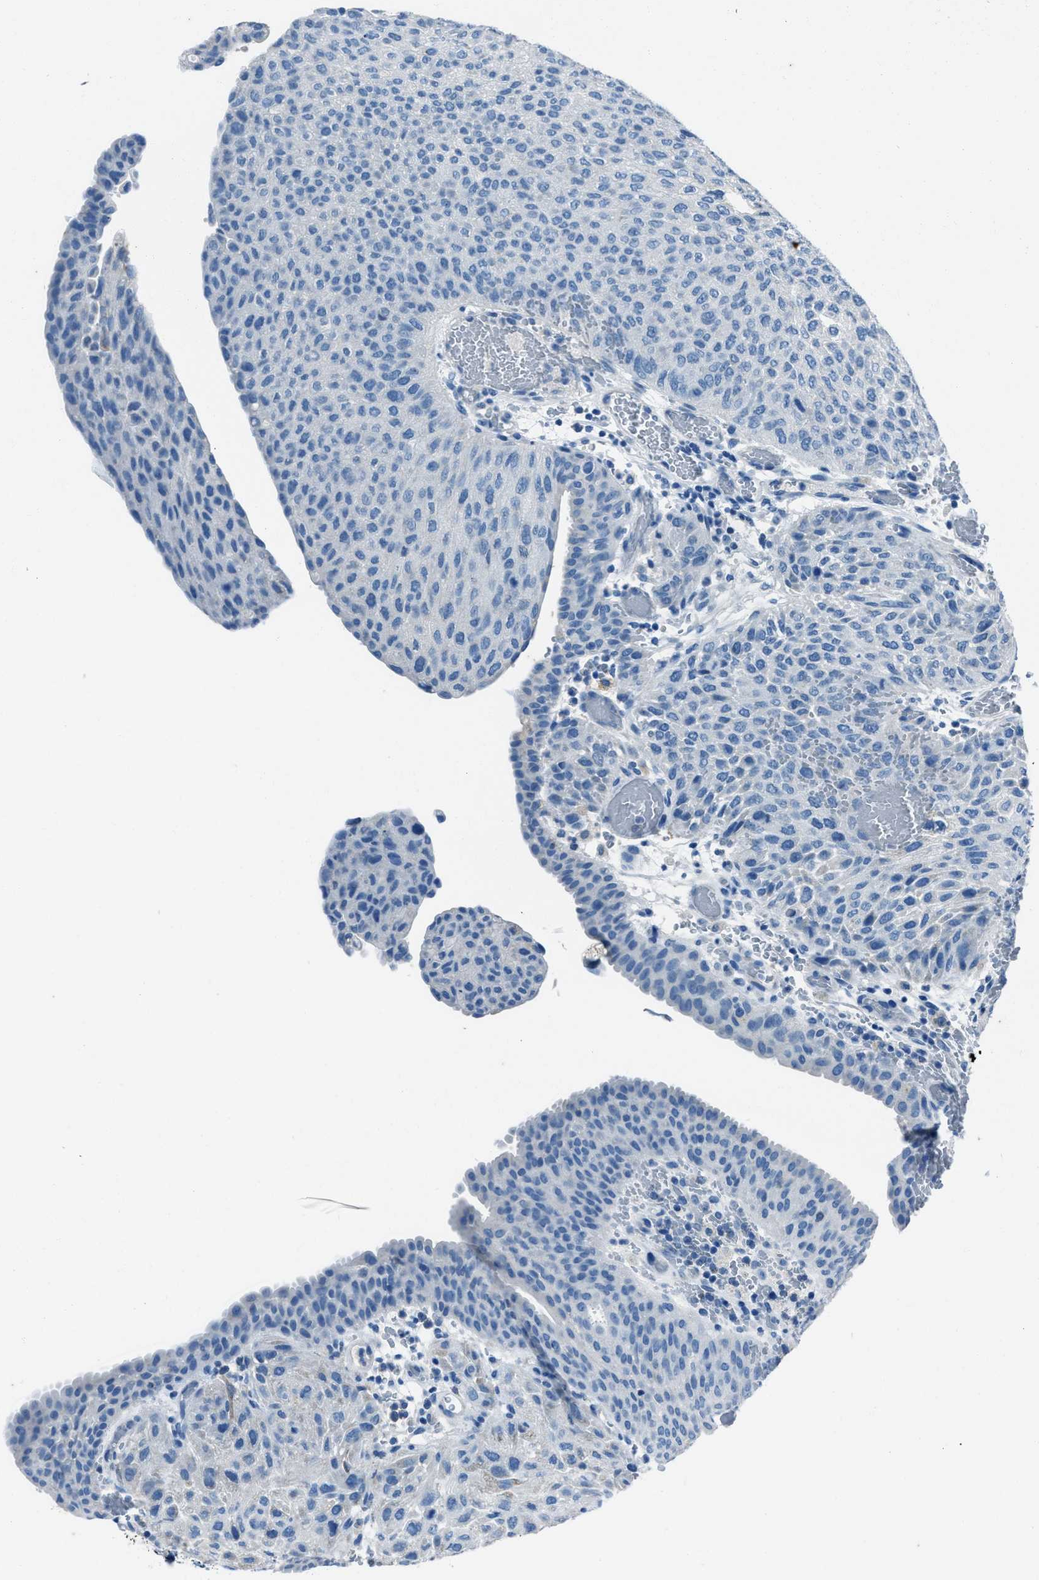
{"staining": {"intensity": "negative", "quantity": "none", "location": "none"}, "tissue": "urothelial cancer", "cell_type": "Tumor cells", "image_type": "cancer", "snomed": [{"axis": "morphology", "description": "Urothelial carcinoma, Low grade"}, {"axis": "morphology", "description": "Urothelial carcinoma, High grade"}, {"axis": "topography", "description": "Urinary bladder"}], "caption": "This is a photomicrograph of IHC staining of urothelial carcinoma (low-grade), which shows no staining in tumor cells. (Brightfield microscopy of DAB (3,3'-diaminobenzidine) IHC at high magnification).", "gene": "AMACR", "patient": {"sex": "male", "age": 35}}